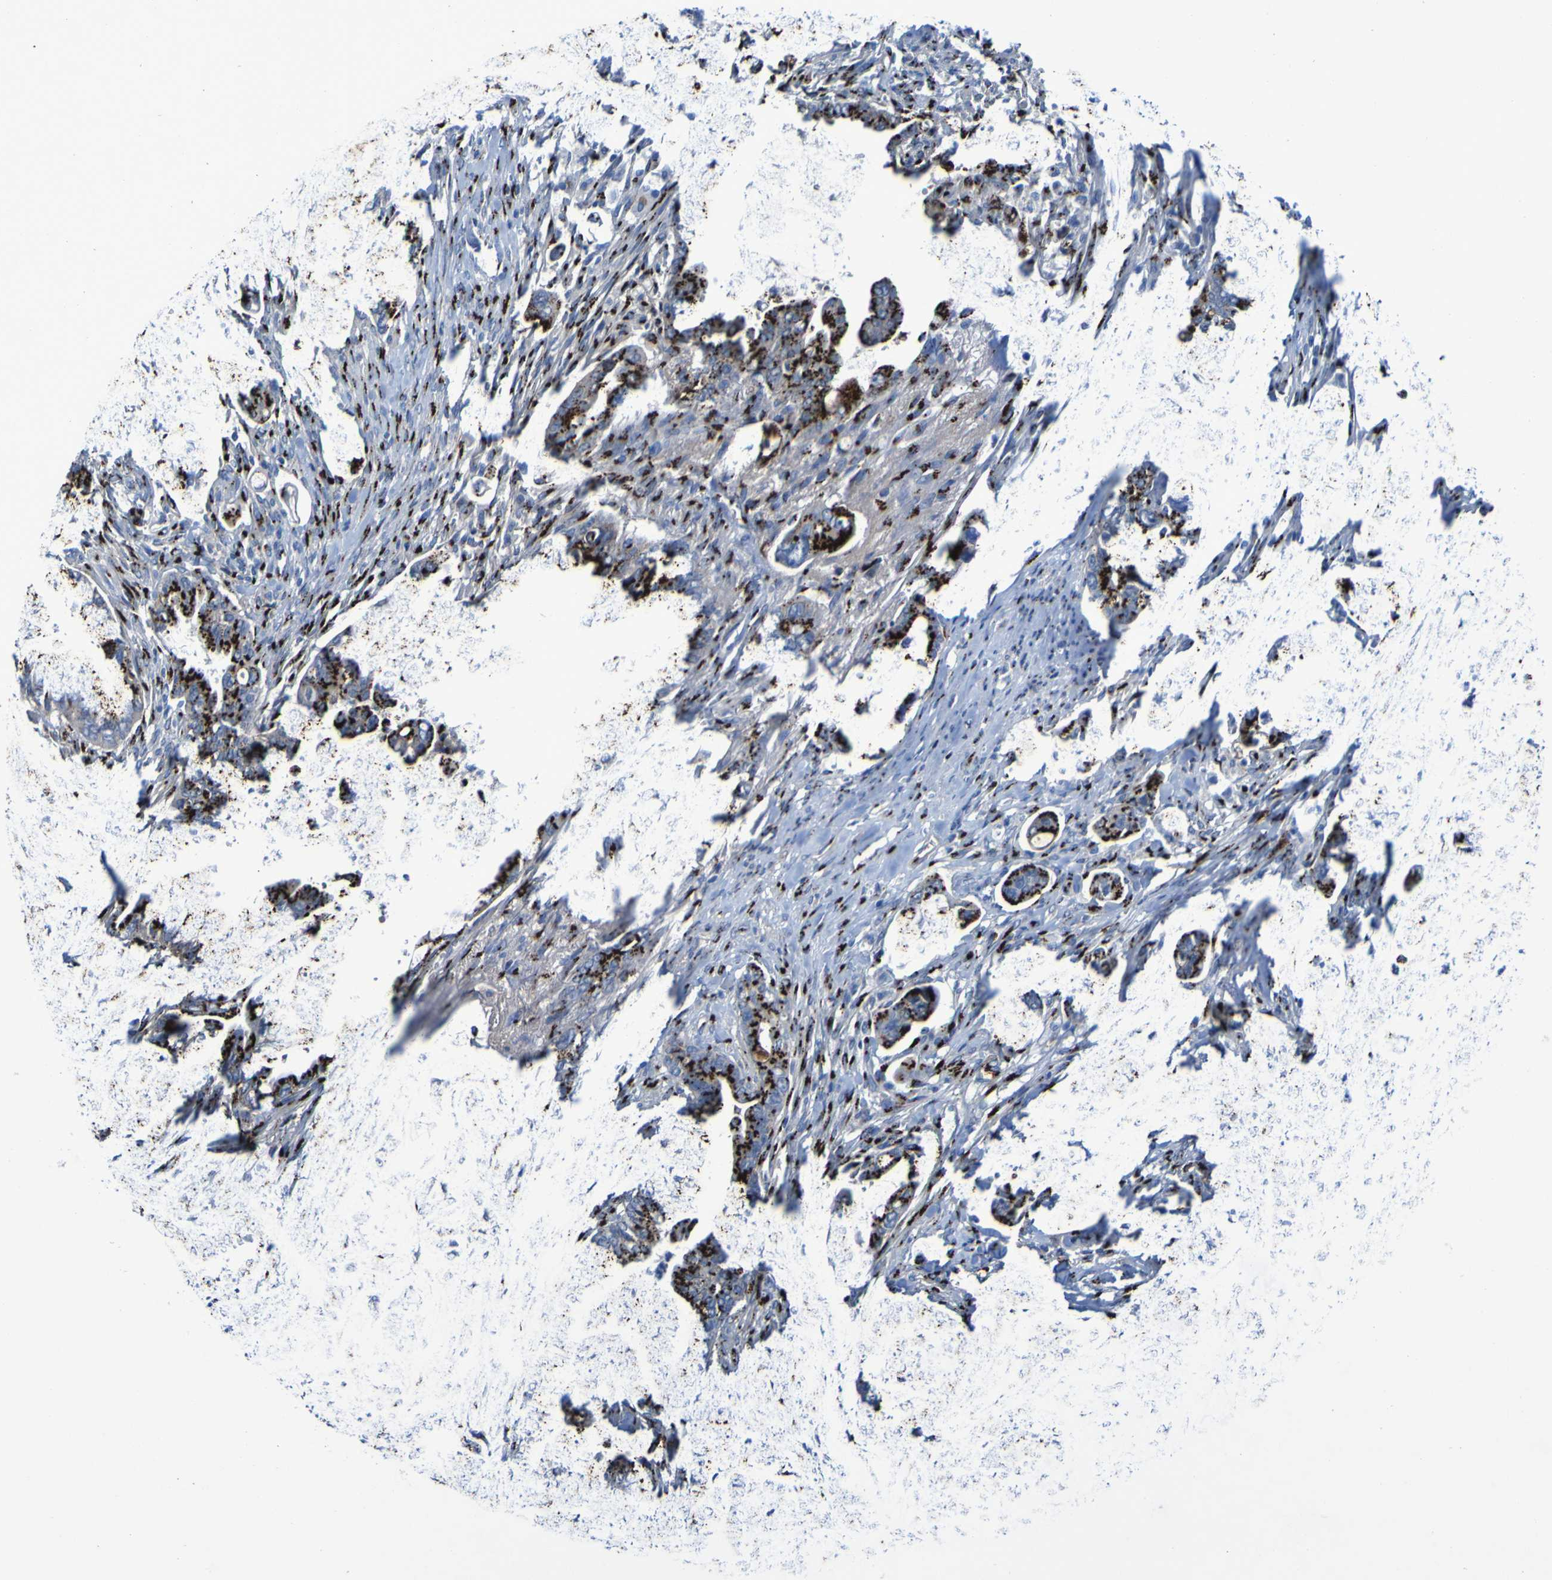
{"staining": {"intensity": "strong", "quantity": ">75%", "location": "cytoplasmic/membranous"}, "tissue": "pancreatic cancer", "cell_type": "Tumor cells", "image_type": "cancer", "snomed": [{"axis": "morphology", "description": "Adenocarcinoma, NOS"}, {"axis": "topography", "description": "Pancreas"}], "caption": "The image reveals immunohistochemical staining of pancreatic cancer (adenocarcinoma). There is strong cytoplasmic/membranous positivity is seen in approximately >75% of tumor cells.", "gene": "GOLM1", "patient": {"sex": "male", "age": 70}}